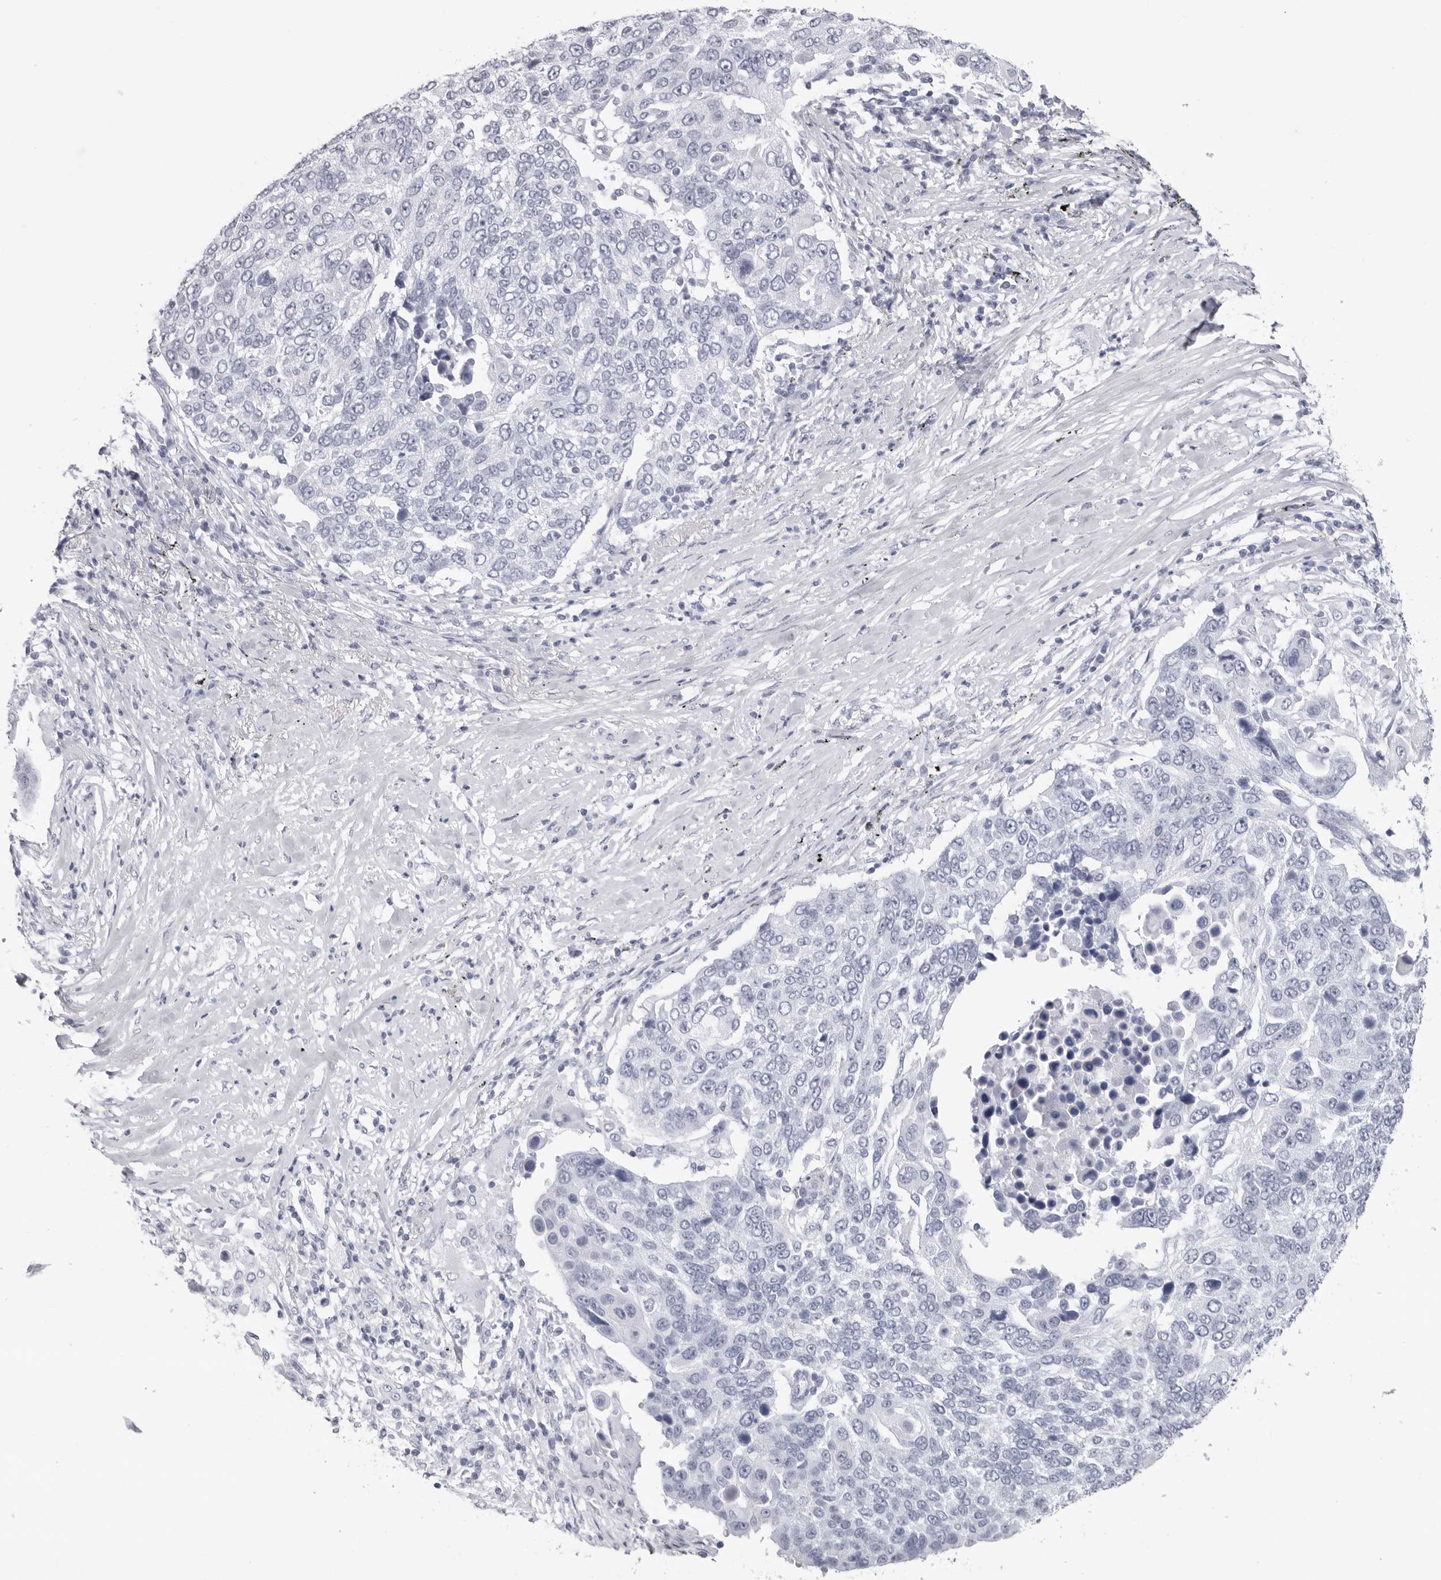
{"staining": {"intensity": "negative", "quantity": "none", "location": "none"}, "tissue": "lung cancer", "cell_type": "Tumor cells", "image_type": "cancer", "snomed": [{"axis": "morphology", "description": "Squamous cell carcinoma, NOS"}, {"axis": "topography", "description": "Lung"}], "caption": "There is no significant expression in tumor cells of lung cancer.", "gene": "CST2", "patient": {"sex": "male", "age": 66}}